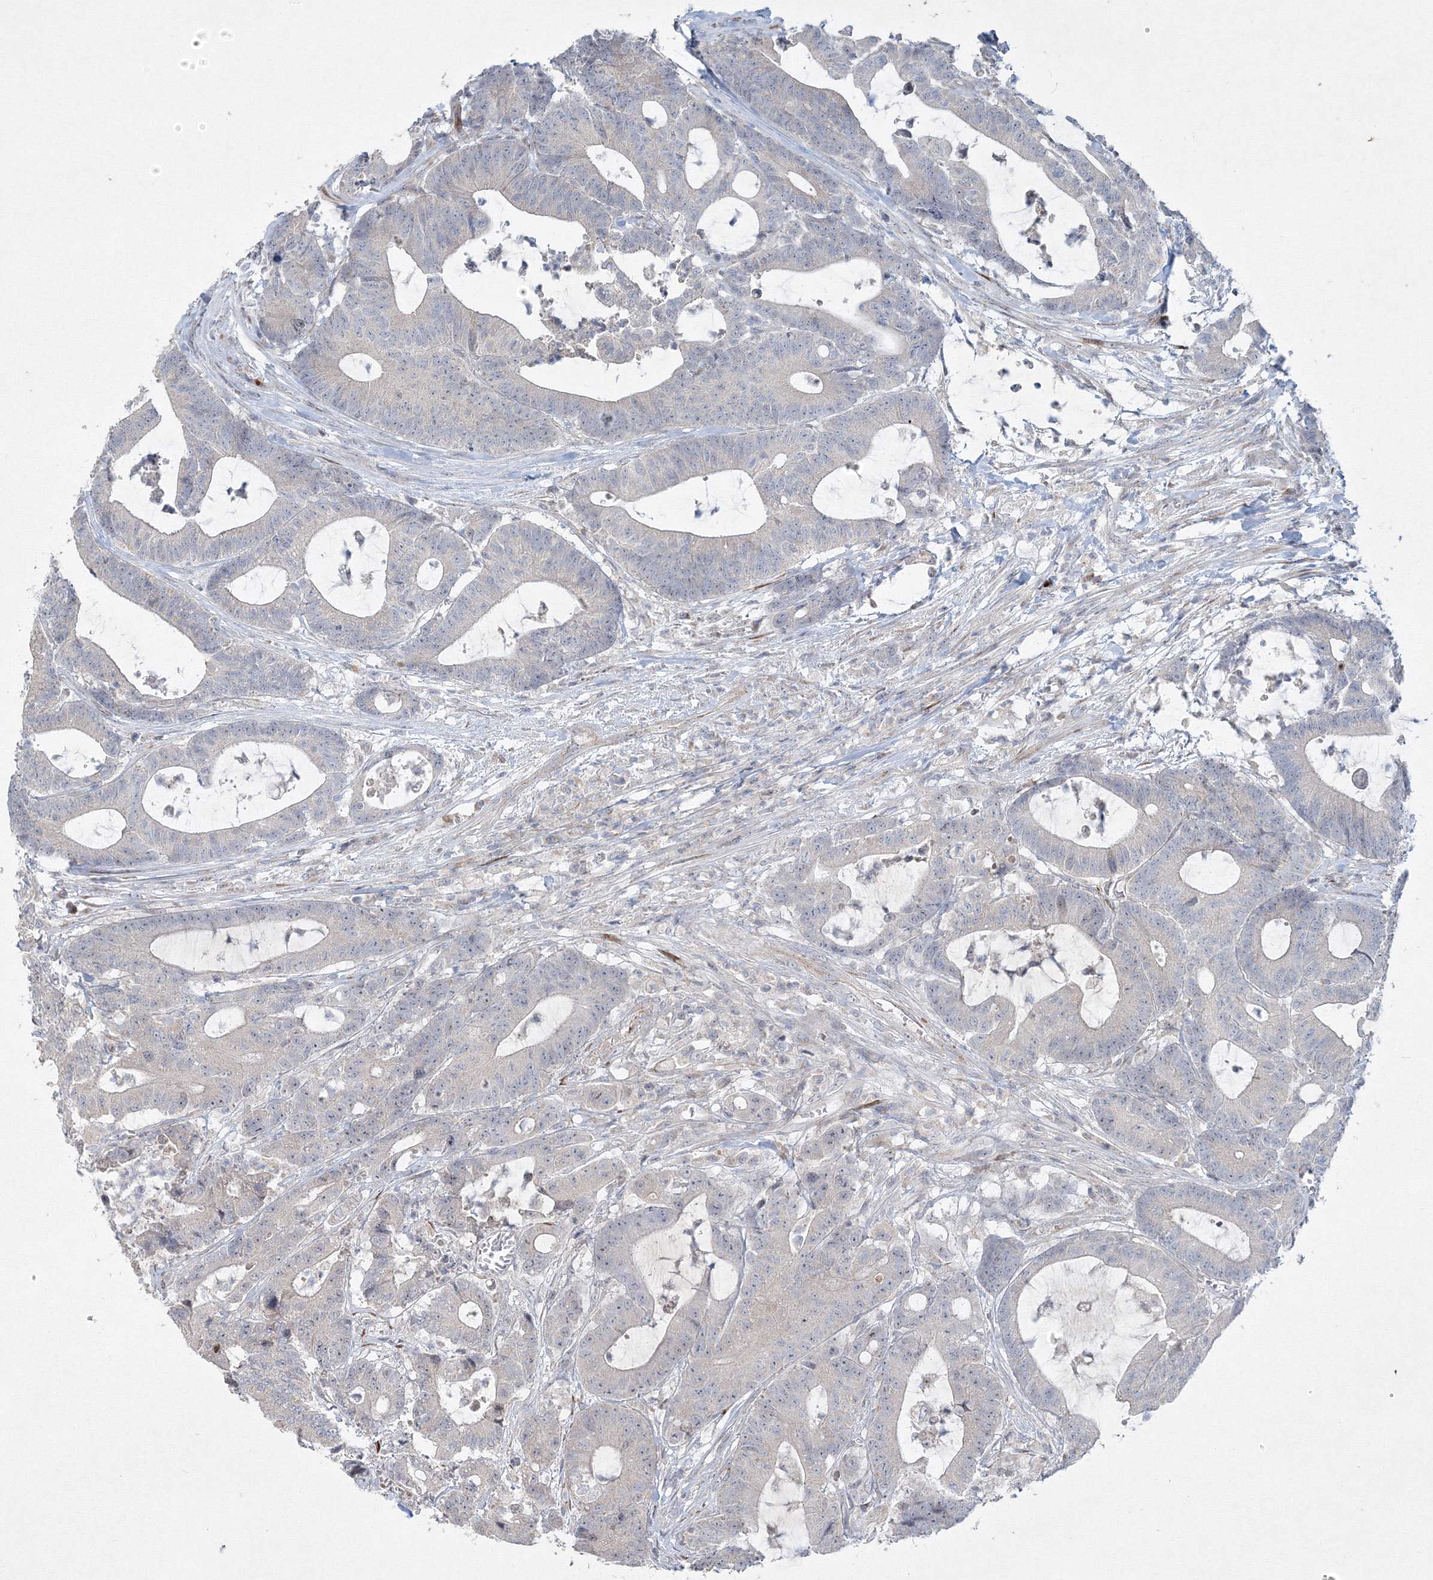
{"staining": {"intensity": "negative", "quantity": "none", "location": "none"}, "tissue": "colorectal cancer", "cell_type": "Tumor cells", "image_type": "cancer", "snomed": [{"axis": "morphology", "description": "Adenocarcinoma, NOS"}, {"axis": "topography", "description": "Colon"}], "caption": "IHC of human colorectal cancer (adenocarcinoma) displays no staining in tumor cells.", "gene": "WDR49", "patient": {"sex": "female", "age": 84}}